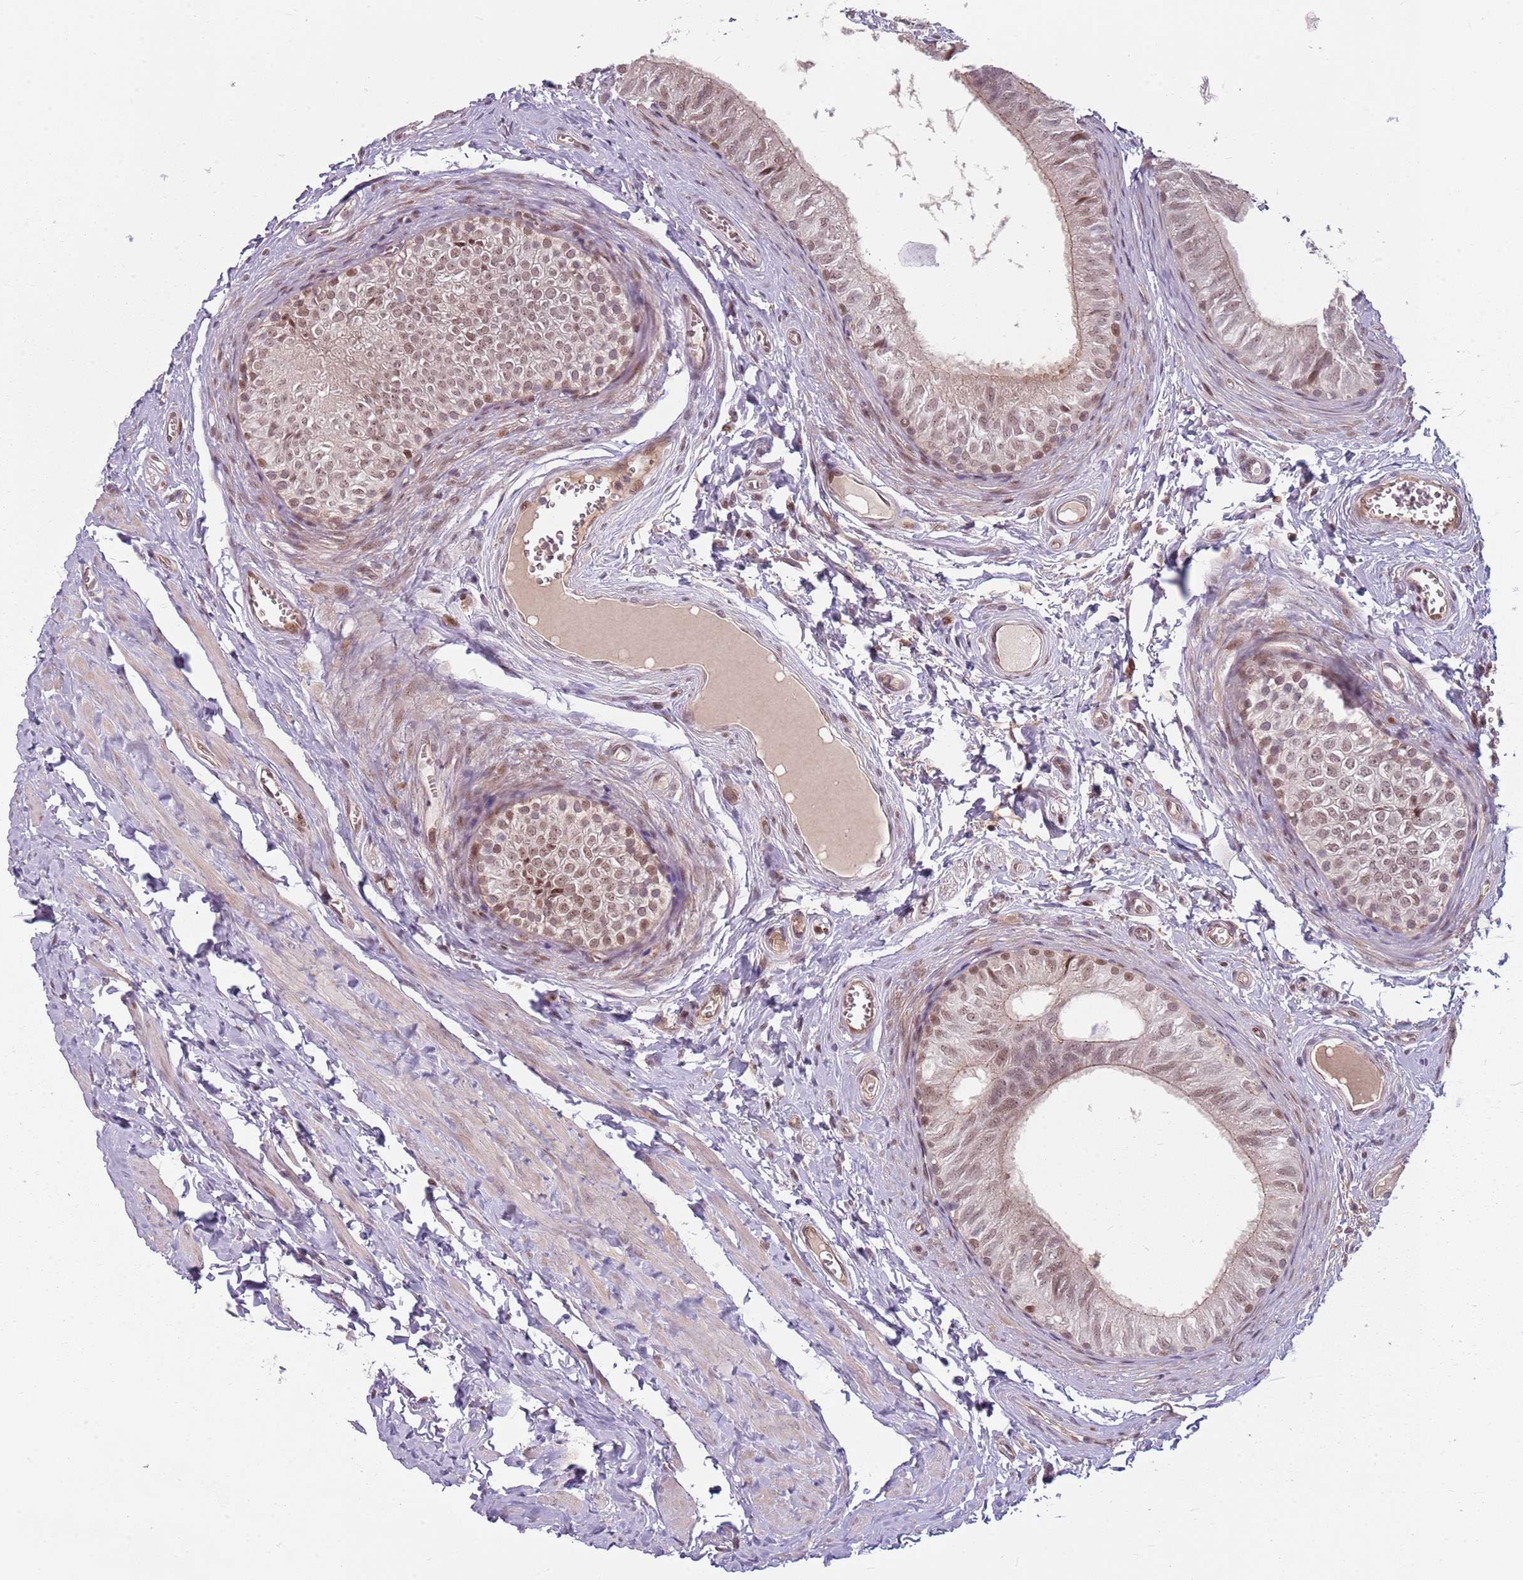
{"staining": {"intensity": "moderate", "quantity": "25%-75%", "location": "cytoplasmic/membranous,nuclear"}, "tissue": "epididymis", "cell_type": "Glandular cells", "image_type": "normal", "snomed": [{"axis": "morphology", "description": "Normal tissue, NOS"}, {"axis": "topography", "description": "Epididymis"}], "caption": "Glandular cells demonstrate medium levels of moderate cytoplasmic/membranous,nuclear expression in approximately 25%-75% of cells in benign epididymis. (DAB = brown stain, brightfield microscopy at high magnification).", "gene": "ADGRG1", "patient": {"sex": "male", "age": 42}}